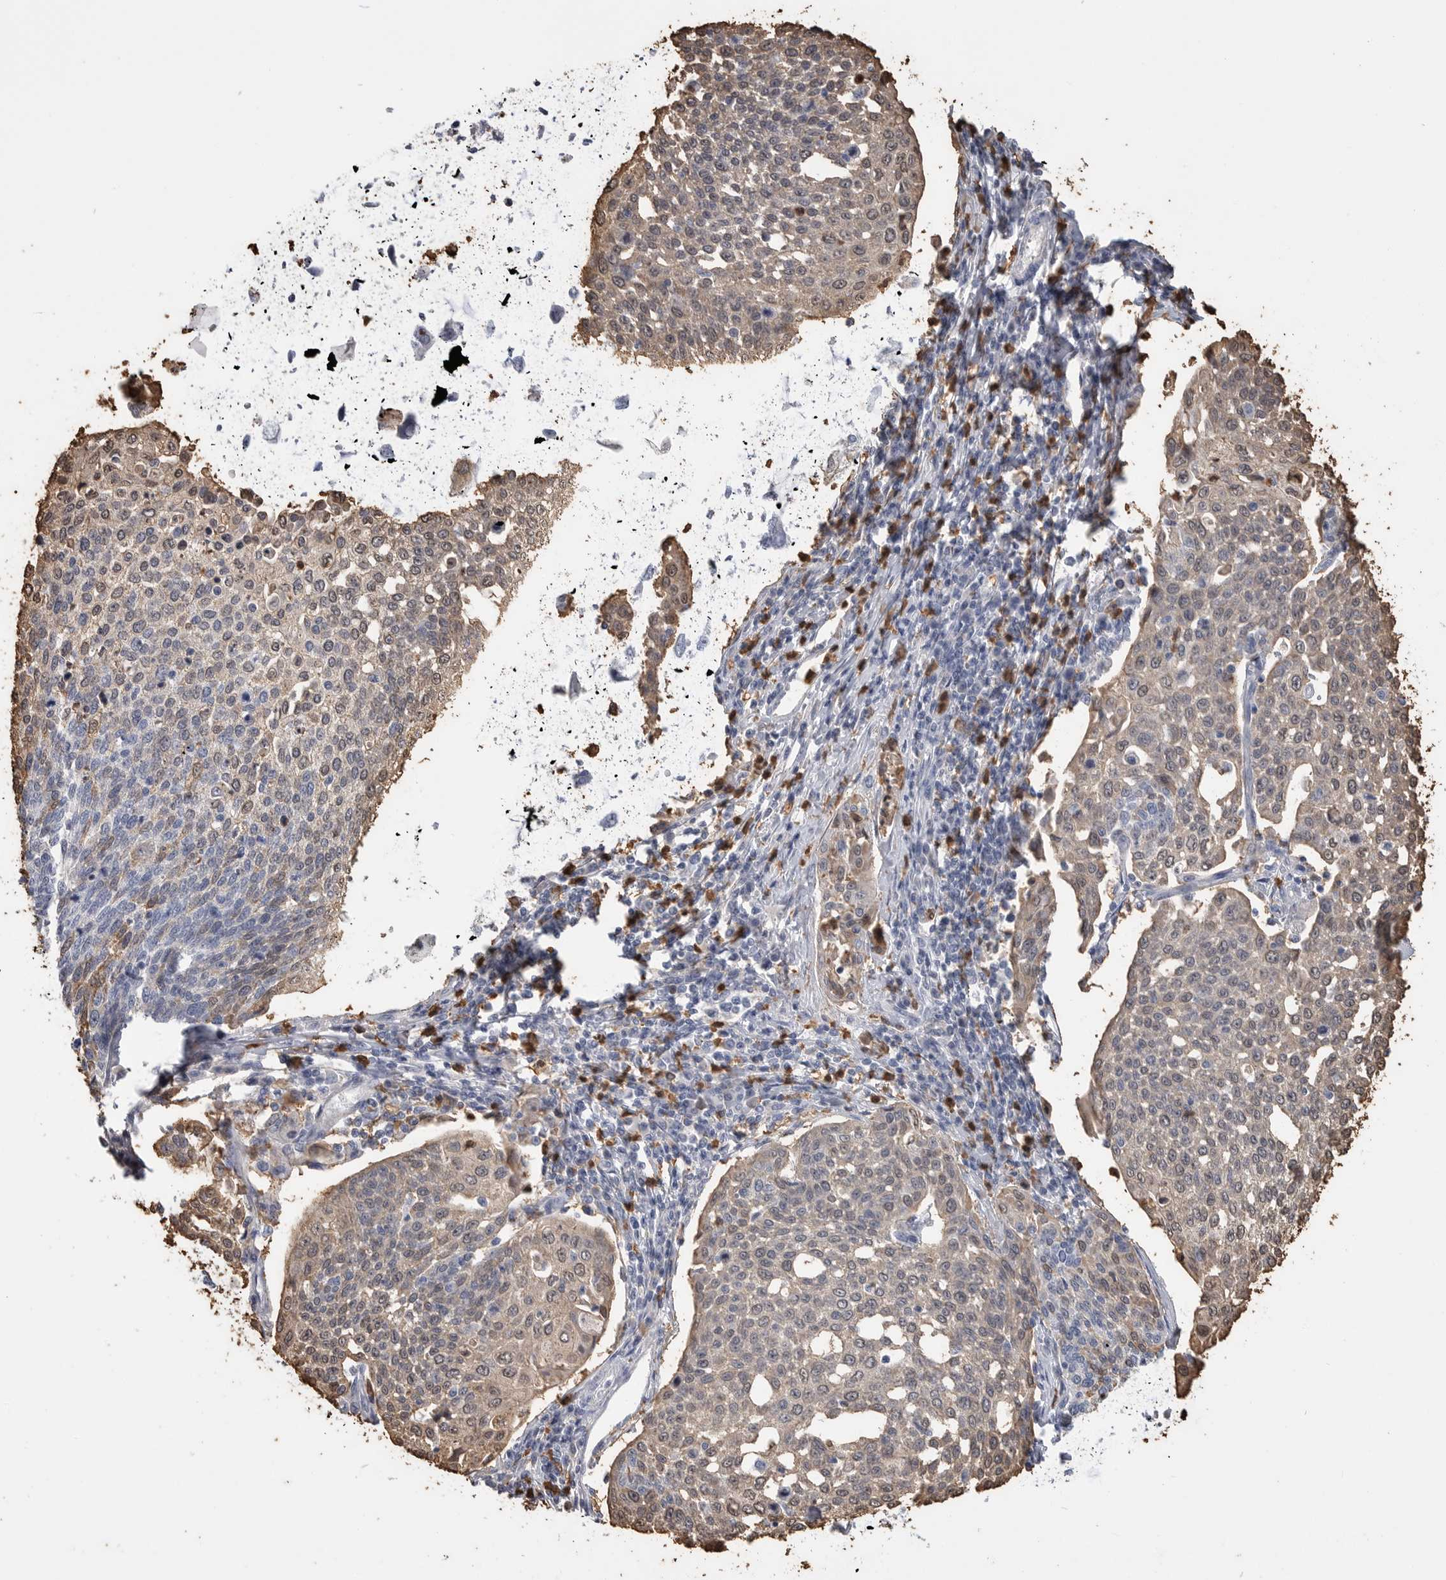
{"staining": {"intensity": "weak", "quantity": "25%-75%", "location": "nuclear"}, "tissue": "cervical cancer", "cell_type": "Tumor cells", "image_type": "cancer", "snomed": [{"axis": "morphology", "description": "Squamous cell carcinoma, NOS"}, {"axis": "topography", "description": "Cervix"}], "caption": "Squamous cell carcinoma (cervical) stained for a protein (brown) reveals weak nuclear positive expression in approximately 25%-75% of tumor cells.", "gene": "CYB561D1", "patient": {"sex": "female", "age": 34}}